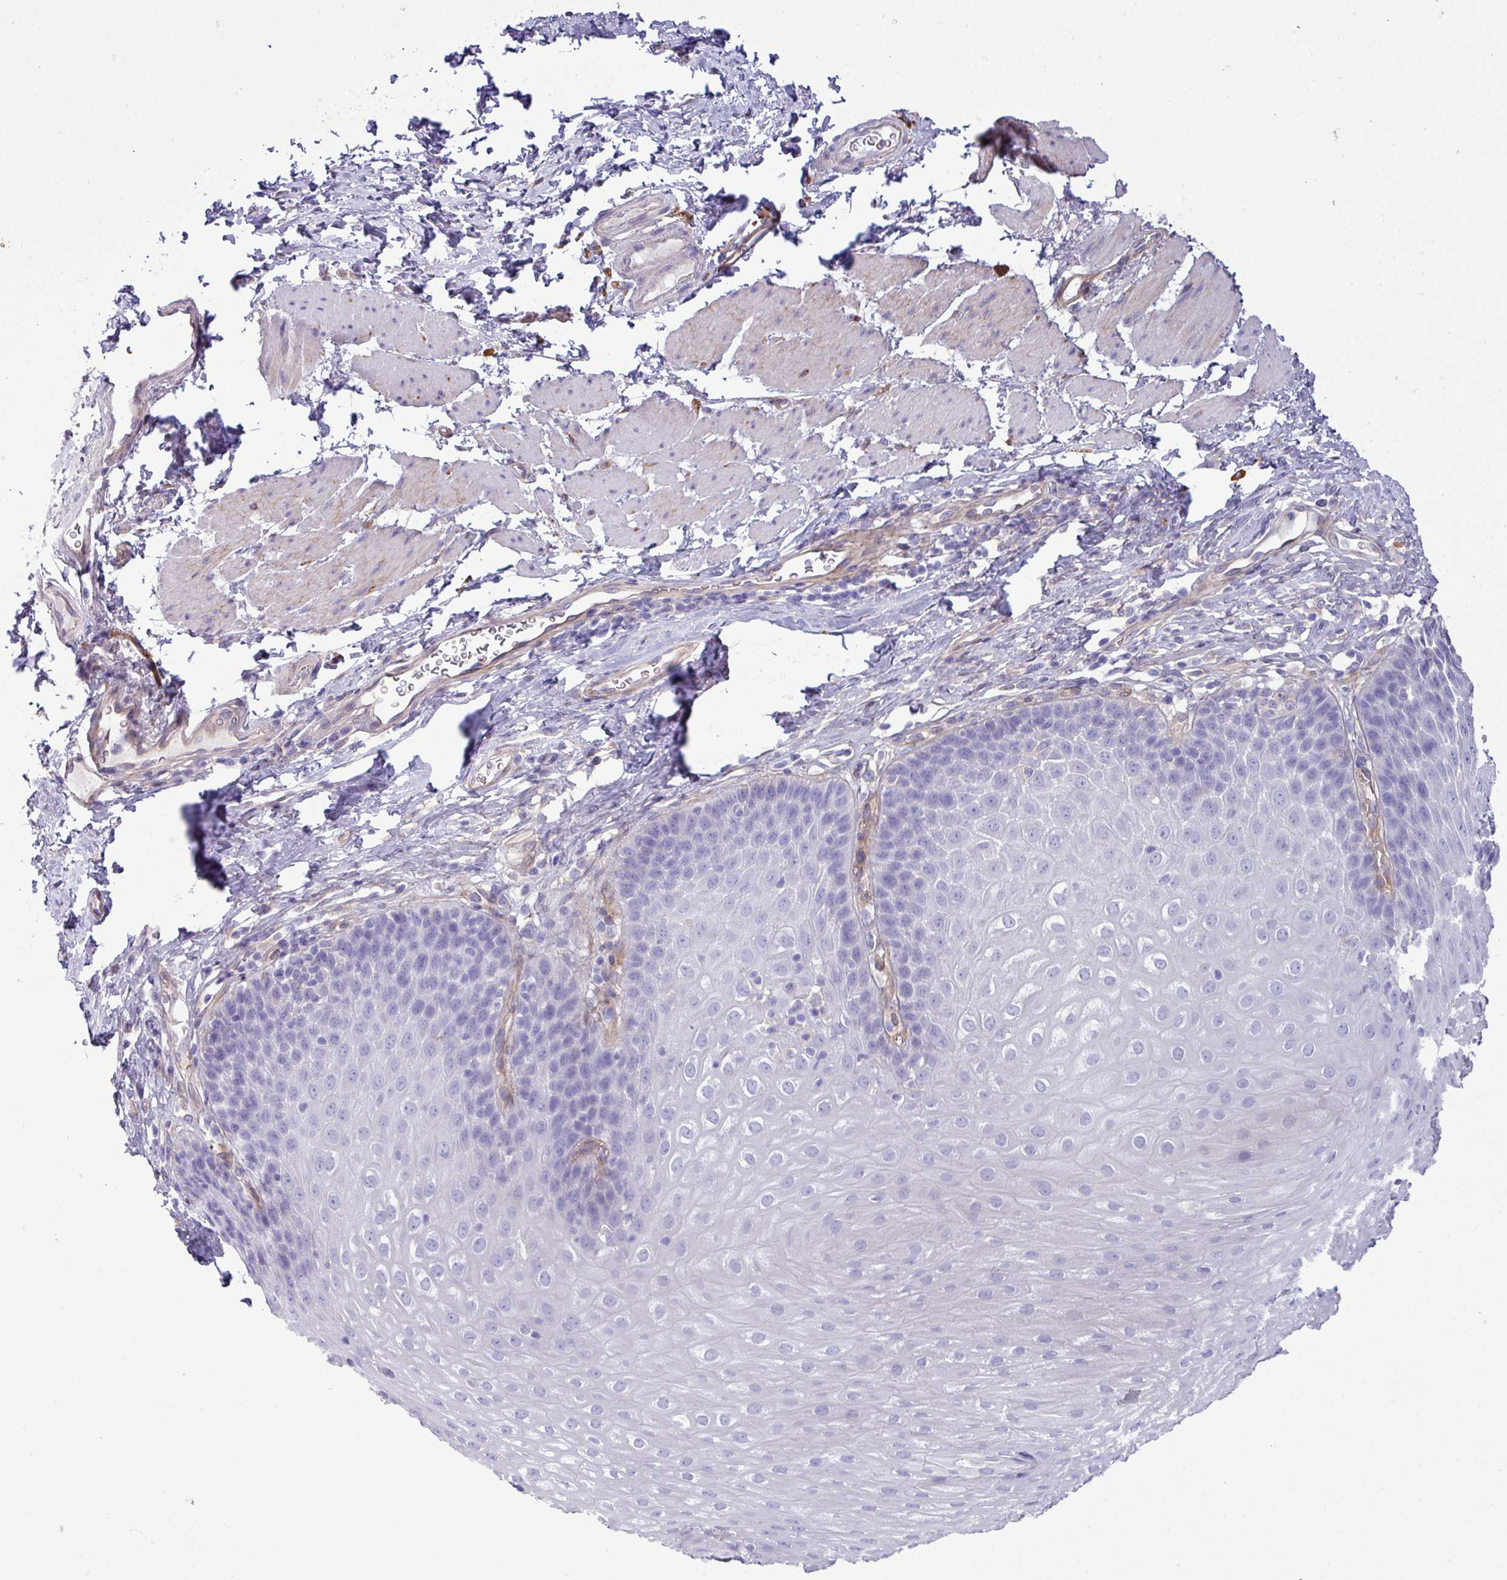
{"staining": {"intensity": "negative", "quantity": "none", "location": "none"}, "tissue": "esophagus", "cell_type": "Squamous epithelial cells", "image_type": "normal", "snomed": [{"axis": "morphology", "description": "Normal tissue, NOS"}, {"axis": "topography", "description": "Esophagus"}], "caption": "Immunohistochemical staining of benign human esophagus shows no significant staining in squamous epithelial cells. Brightfield microscopy of IHC stained with DAB (3,3'-diaminobenzidine) (brown) and hematoxylin (blue), captured at high magnification.", "gene": "KIRREL3", "patient": {"sex": "female", "age": 61}}